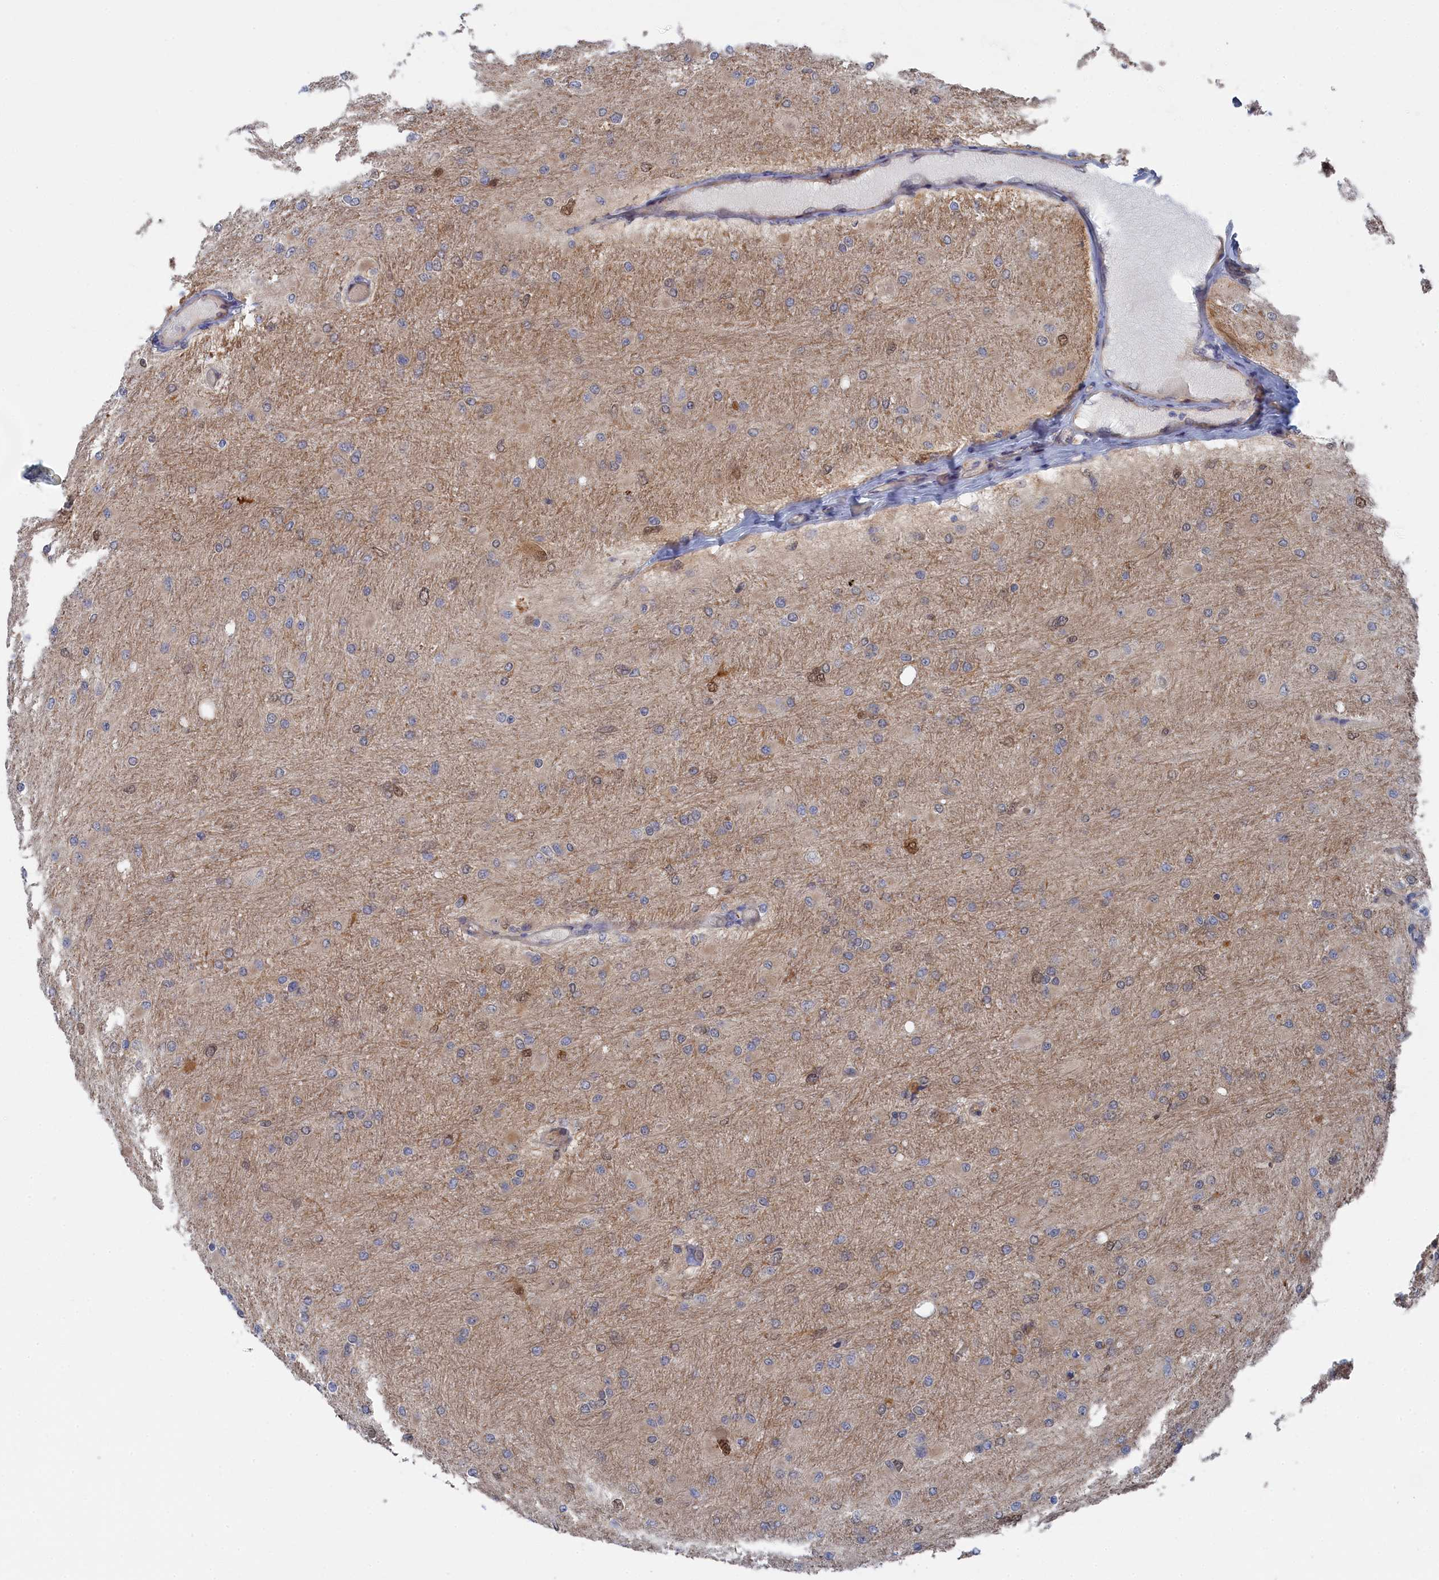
{"staining": {"intensity": "negative", "quantity": "none", "location": "none"}, "tissue": "glioma", "cell_type": "Tumor cells", "image_type": "cancer", "snomed": [{"axis": "morphology", "description": "Glioma, malignant, High grade"}, {"axis": "topography", "description": "Cerebral cortex"}], "caption": "High power microscopy photomicrograph of an immunohistochemistry micrograph of malignant glioma (high-grade), revealing no significant staining in tumor cells.", "gene": "IRGQ", "patient": {"sex": "female", "age": 36}}